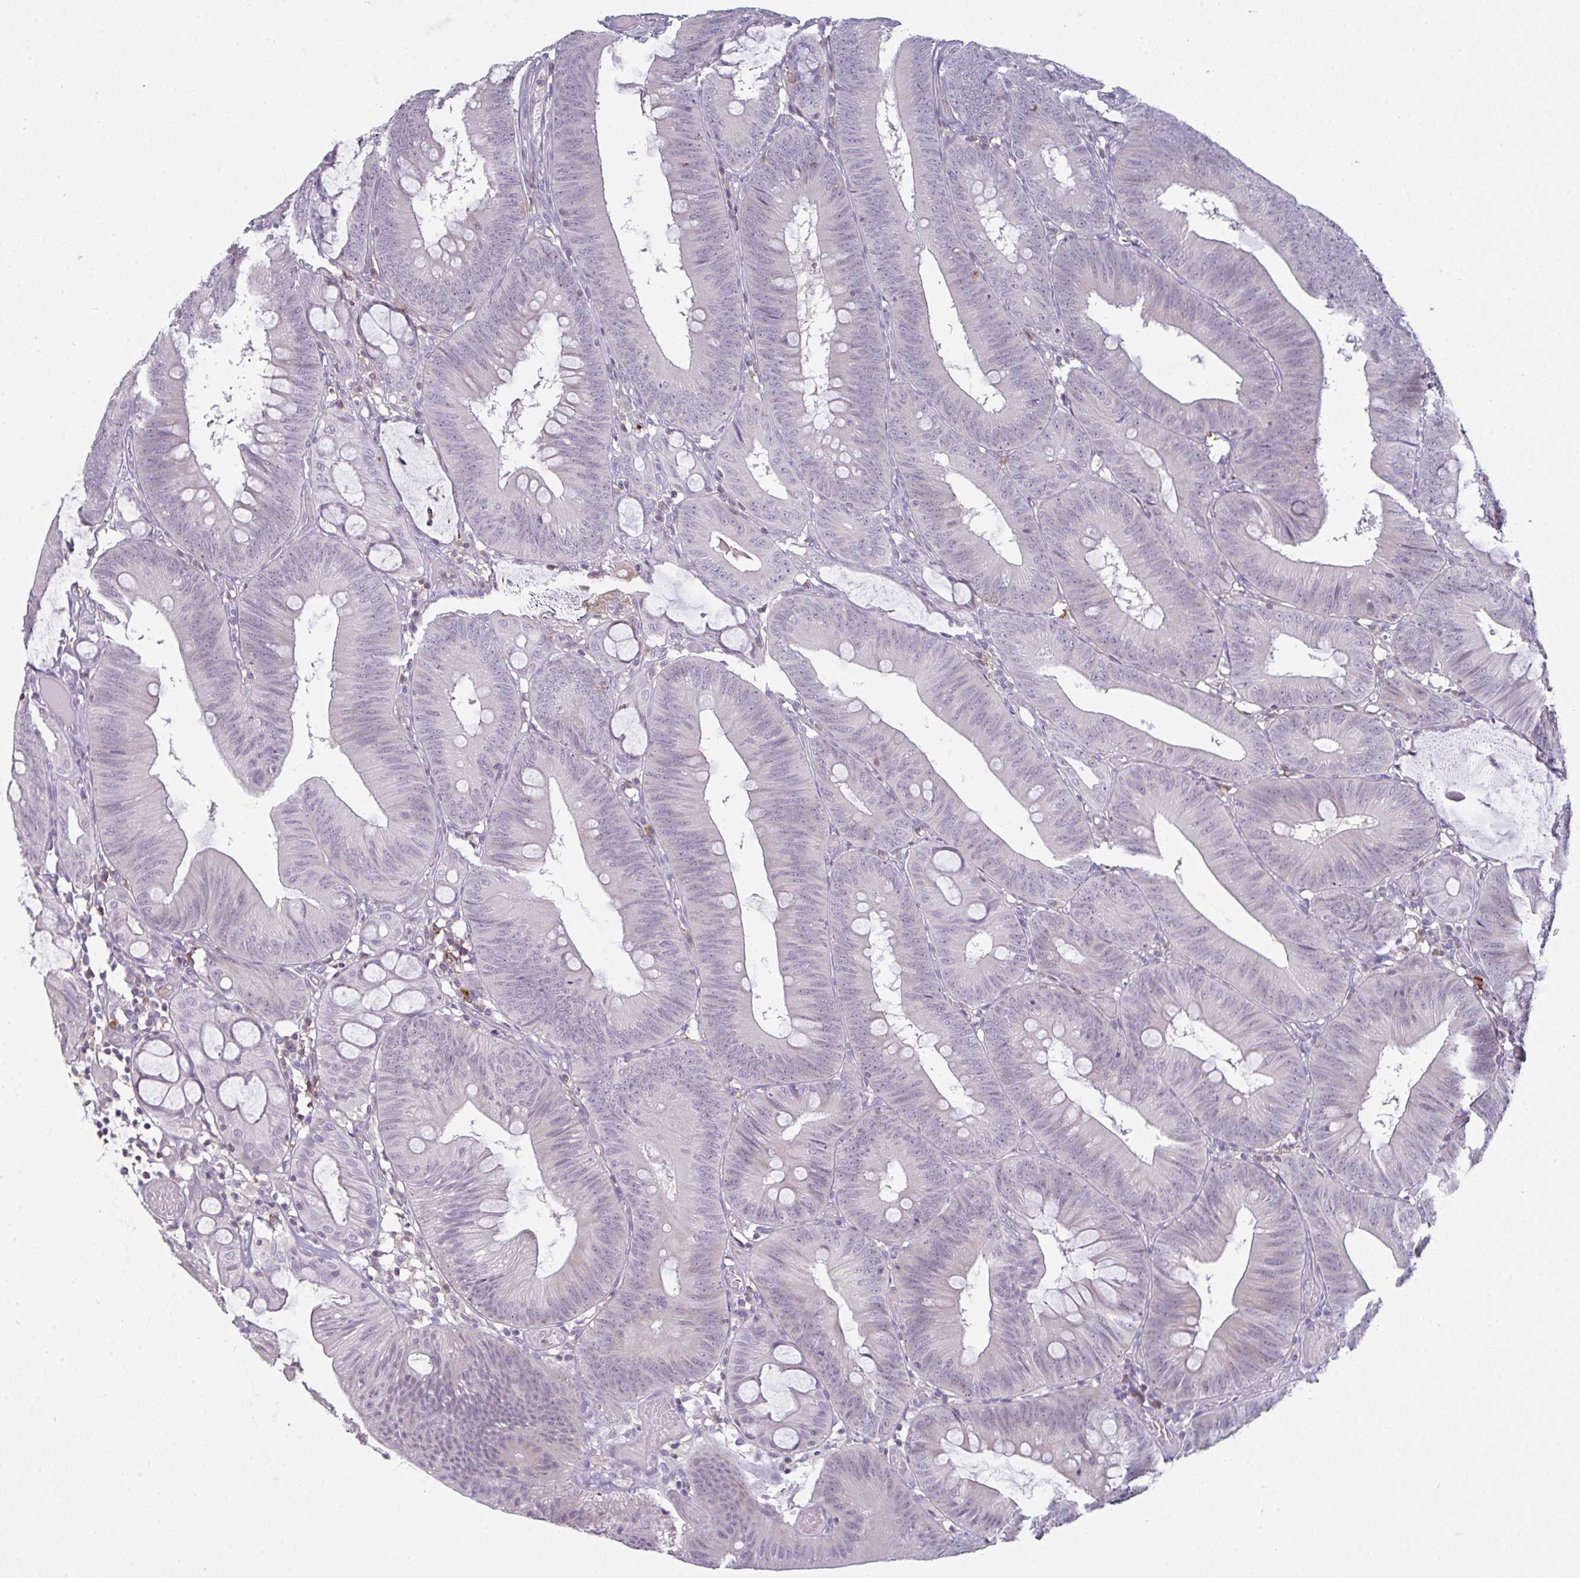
{"staining": {"intensity": "negative", "quantity": "none", "location": "none"}, "tissue": "colorectal cancer", "cell_type": "Tumor cells", "image_type": "cancer", "snomed": [{"axis": "morphology", "description": "Adenocarcinoma, NOS"}, {"axis": "topography", "description": "Colon"}], "caption": "High power microscopy histopathology image of an immunohistochemistry micrograph of colorectal adenocarcinoma, revealing no significant staining in tumor cells.", "gene": "CD80", "patient": {"sex": "male", "age": 84}}